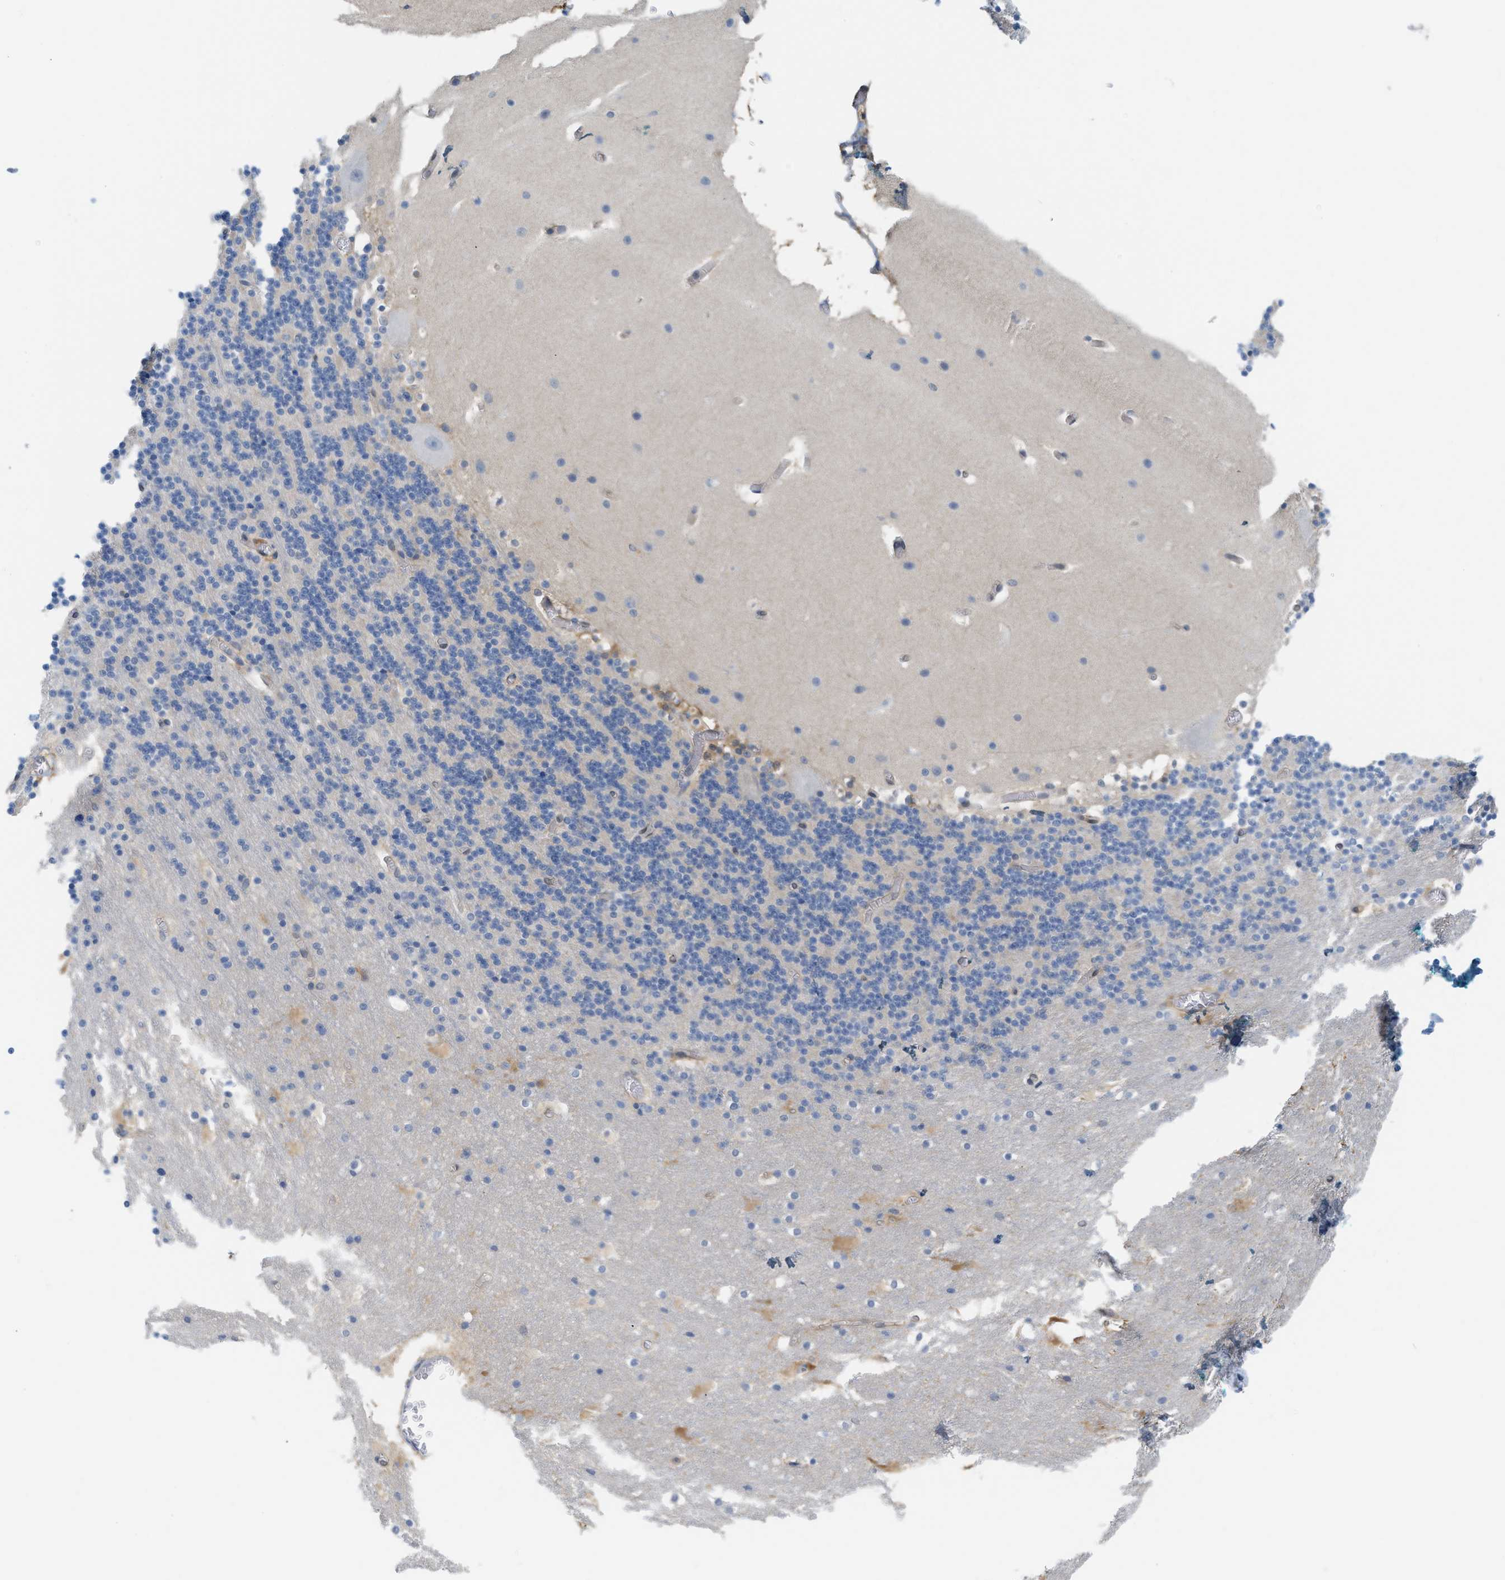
{"staining": {"intensity": "negative", "quantity": "none", "location": "none"}, "tissue": "cerebellum", "cell_type": "Cells in granular layer", "image_type": "normal", "snomed": [{"axis": "morphology", "description": "Normal tissue, NOS"}, {"axis": "topography", "description": "Cerebellum"}], "caption": "A high-resolution image shows IHC staining of unremarkable cerebellum, which shows no significant staining in cells in granular layer. (DAB IHC with hematoxylin counter stain).", "gene": "CSTB", "patient": {"sex": "male", "age": 45}}